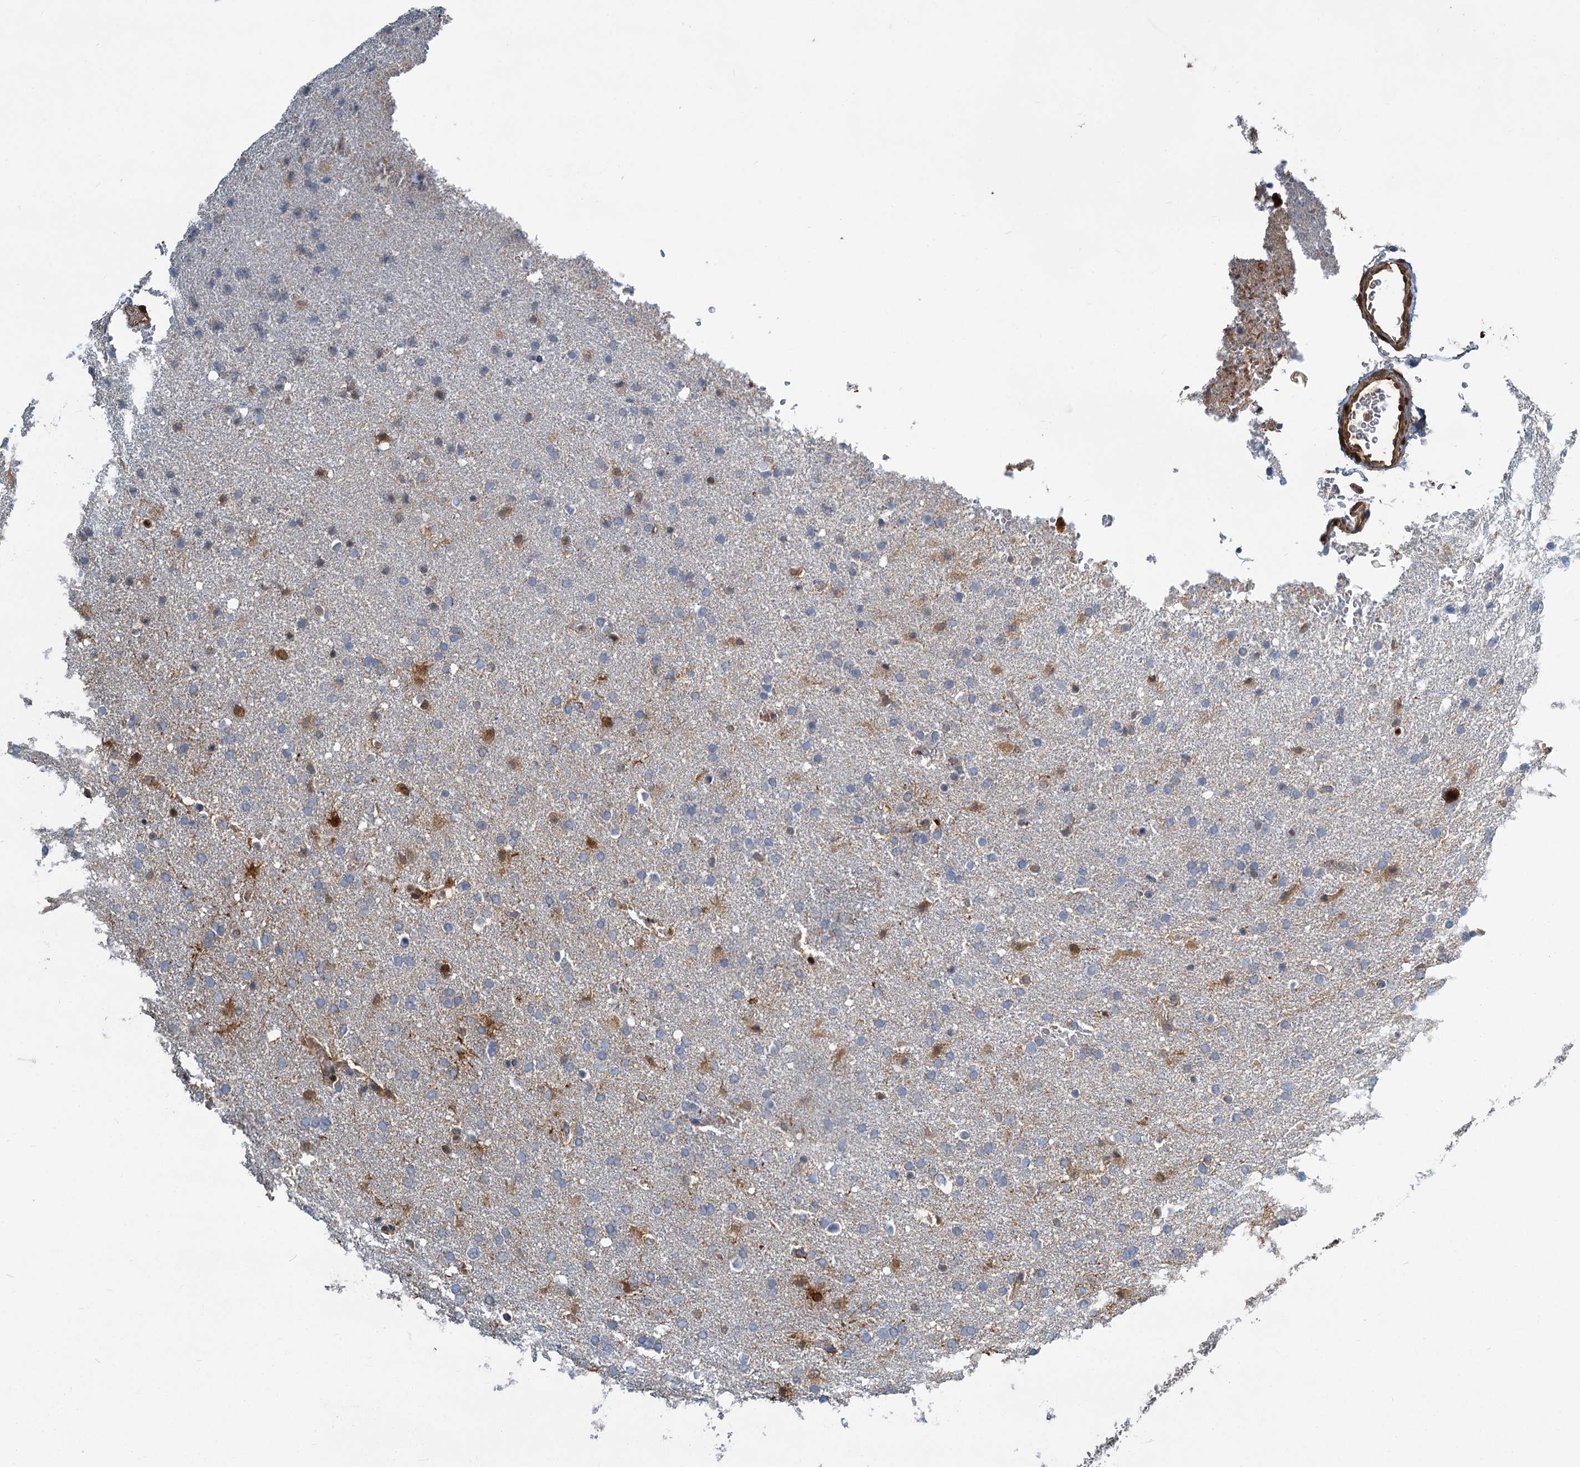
{"staining": {"intensity": "moderate", "quantity": "<25%", "location": "cytoplasmic/membranous,nuclear"}, "tissue": "glioma", "cell_type": "Tumor cells", "image_type": "cancer", "snomed": [{"axis": "morphology", "description": "Glioma, malignant, High grade"}, {"axis": "topography", "description": "Brain"}], "caption": "Protein analysis of malignant glioma (high-grade) tissue reveals moderate cytoplasmic/membranous and nuclear positivity in approximately <25% of tumor cells.", "gene": "S100A6", "patient": {"sex": "male", "age": 72}}